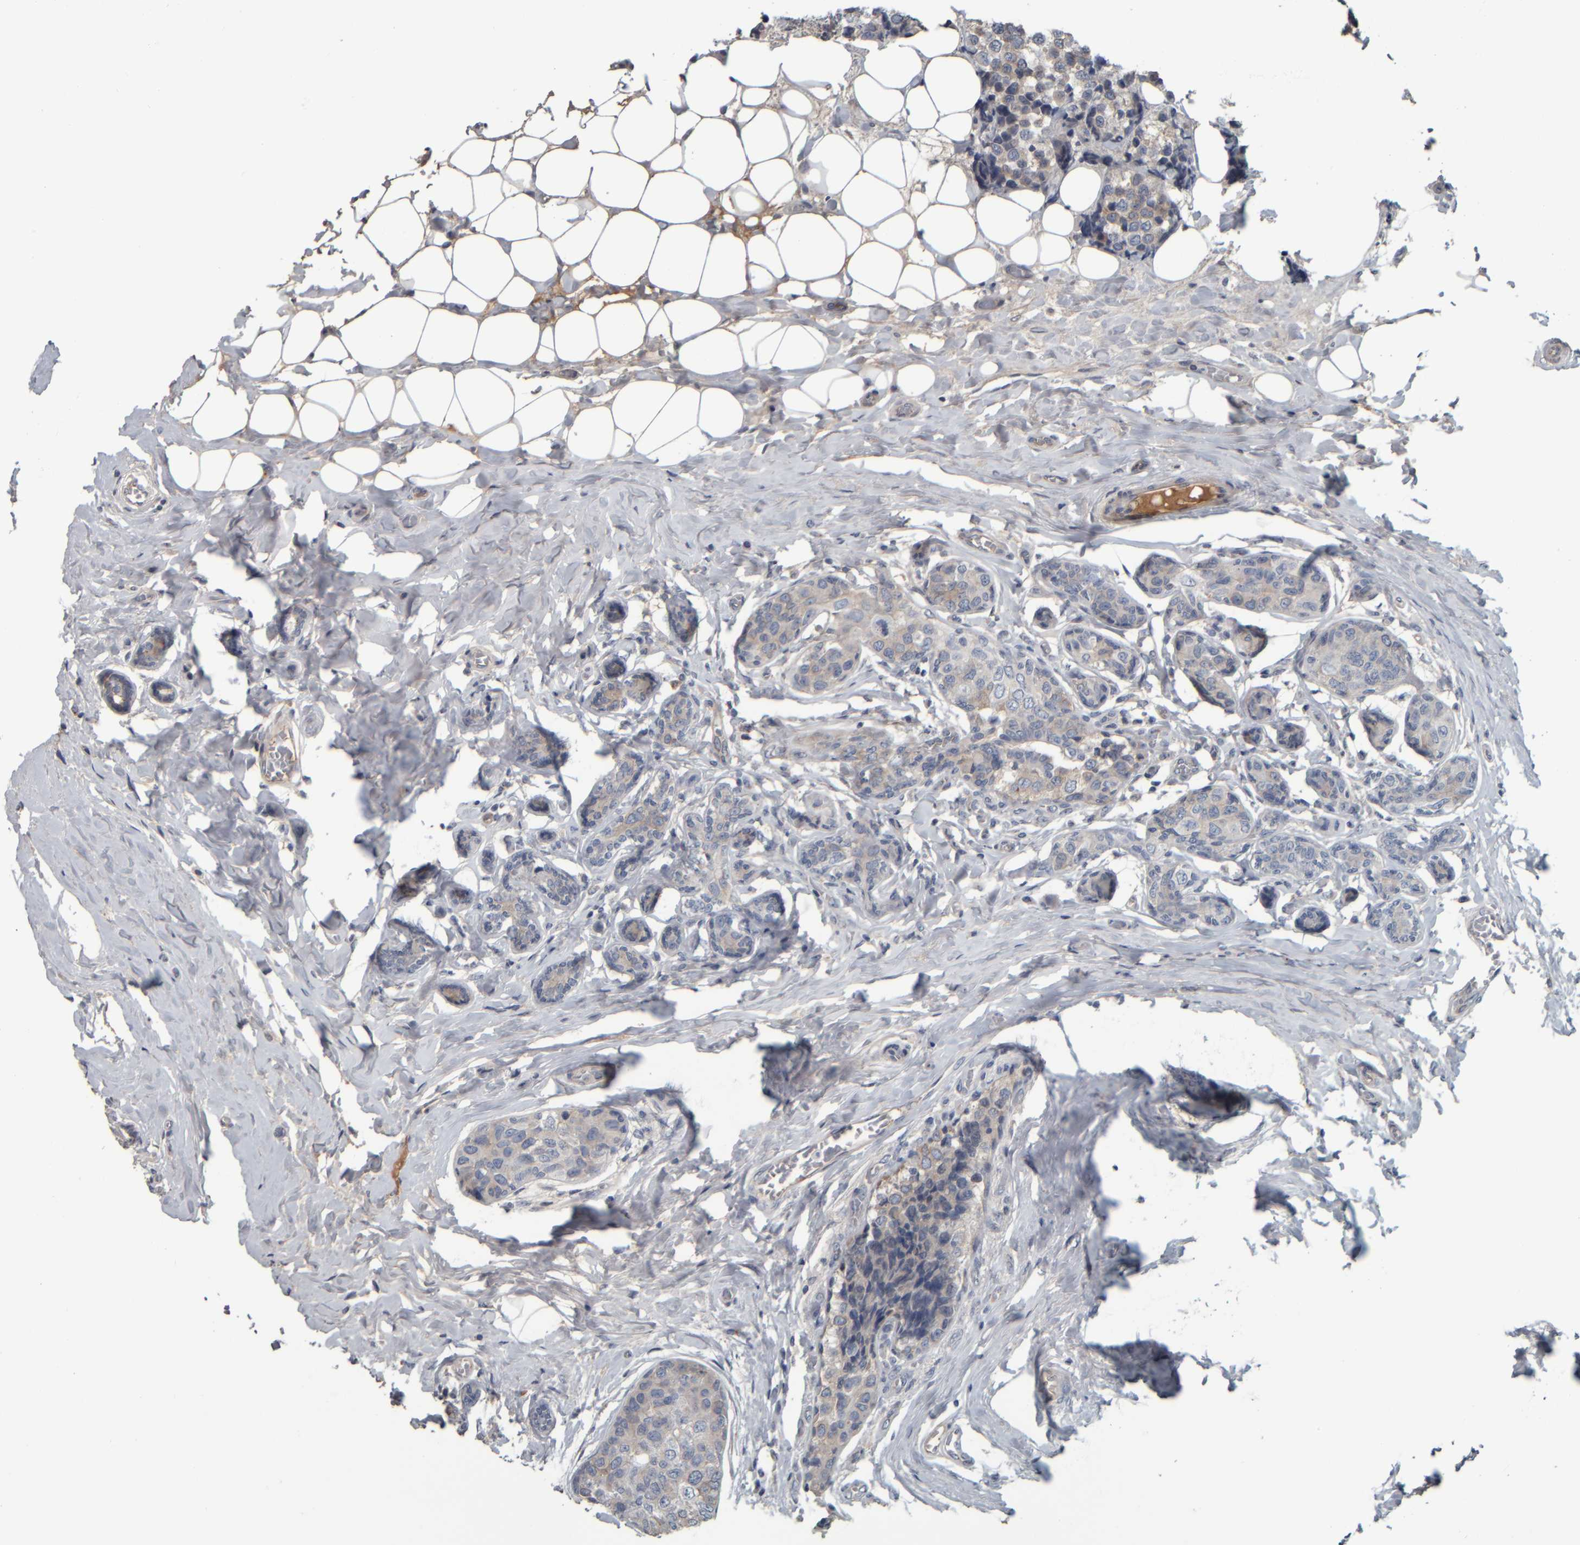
{"staining": {"intensity": "weak", "quantity": "<25%", "location": "cytoplasmic/membranous"}, "tissue": "breast cancer", "cell_type": "Tumor cells", "image_type": "cancer", "snomed": [{"axis": "morphology", "description": "Normal tissue, NOS"}, {"axis": "morphology", "description": "Duct carcinoma"}, {"axis": "topography", "description": "Breast"}], "caption": "Image shows no protein positivity in tumor cells of breast cancer (invasive ductal carcinoma) tissue. (Brightfield microscopy of DAB IHC at high magnification).", "gene": "CAVIN4", "patient": {"sex": "female", "age": 43}}